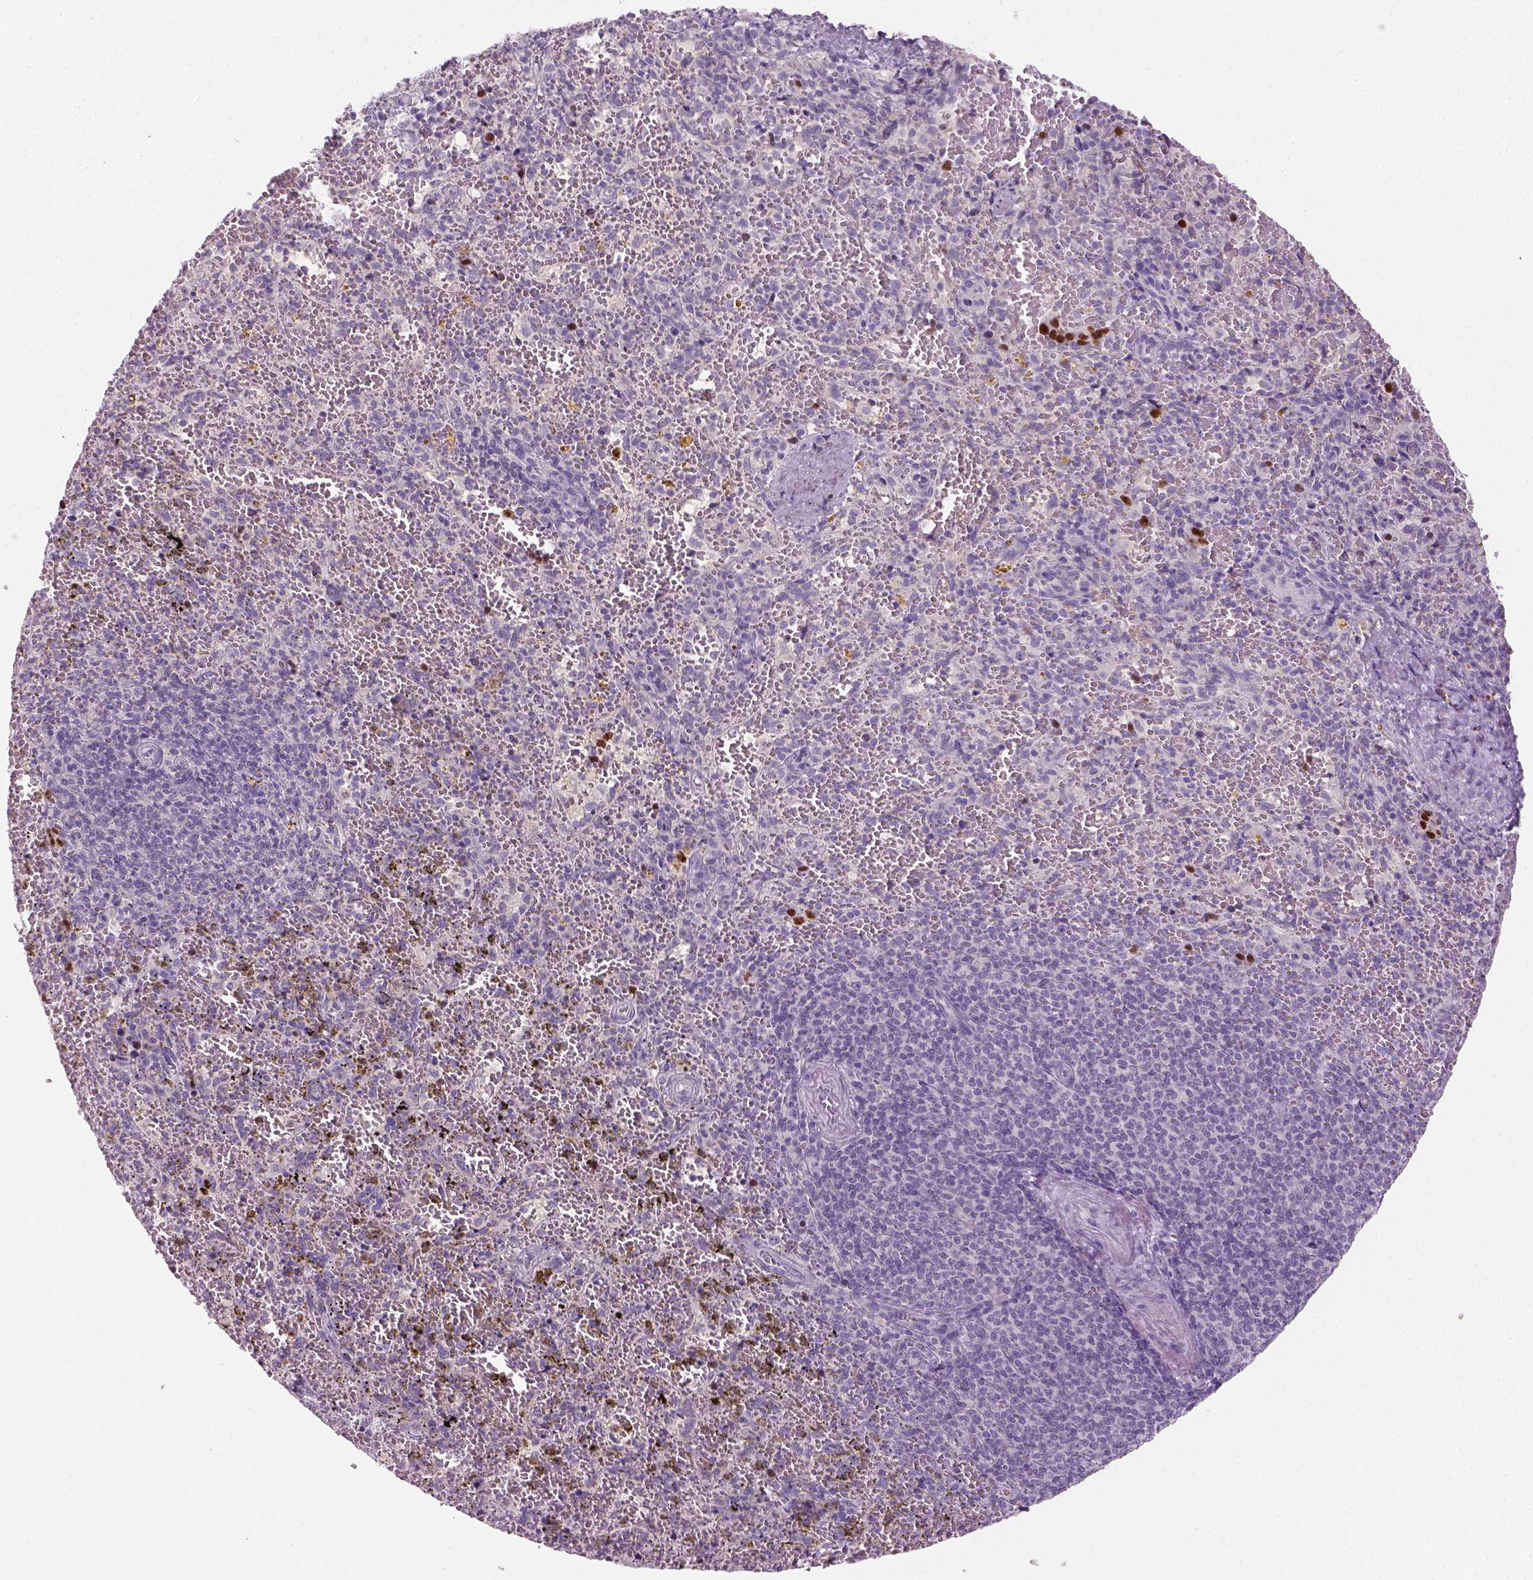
{"staining": {"intensity": "negative", "quantity": "none", "location": "none"}, "tissue": "spleen", "cell_type": "Cells in red pulp", "image_type": "normal", "snomed": [{"axis": "morphology", "description": "Normal tissue, NOS"}, {"axis": "topography", "description": "Spleen"}], "caption": "IHC histopathology image of normal spleen: spleen stained with DAB displays no significant protein staining in cells in red pulp. (DAB immunohistochemistry, high magnification).", "gene": "GFI1B", "patient": {"sex": "female", "age": 50}}